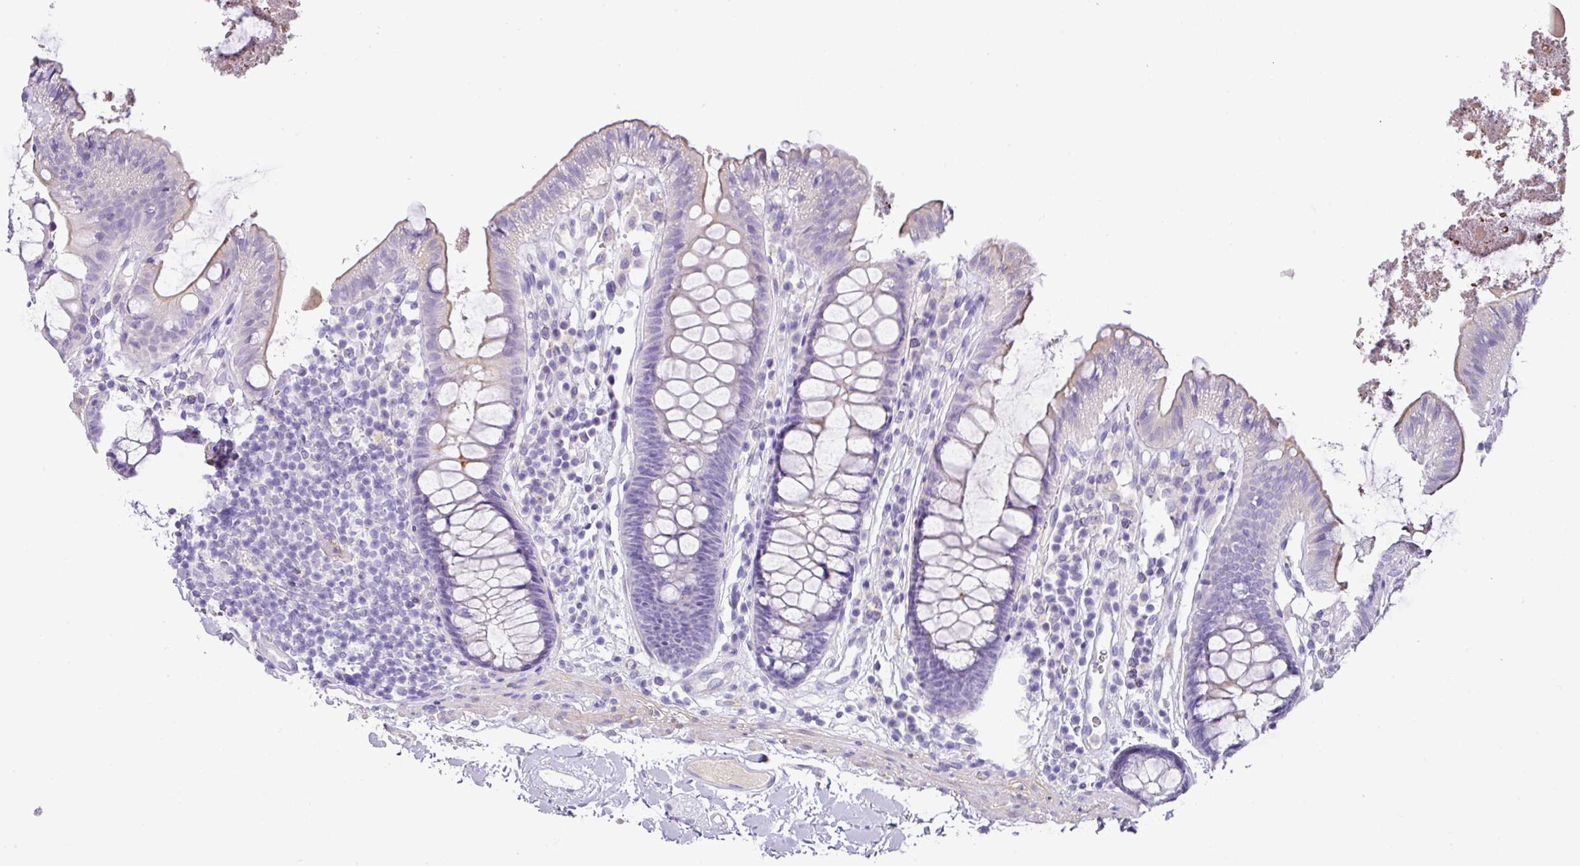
{"staining": {"intensity": "negative", "quantity": "none", "location": "none"}, "tissue": "colon", "cell_type": "Endothelial cells", "image_type": "normal", "snomed": [{"axis": "morphology", "description": "Normal tissue, NOS"}, {"axis": "topography", "description": "Colon"}], "caption": "DAB (3,3'-diaminobenzidine) immunohistochemical staining of unremarkable human colon displays no significant positivity in endothelial cells.", "gene": "TARM1", "patient": {"sex": "male", "age": 84}}